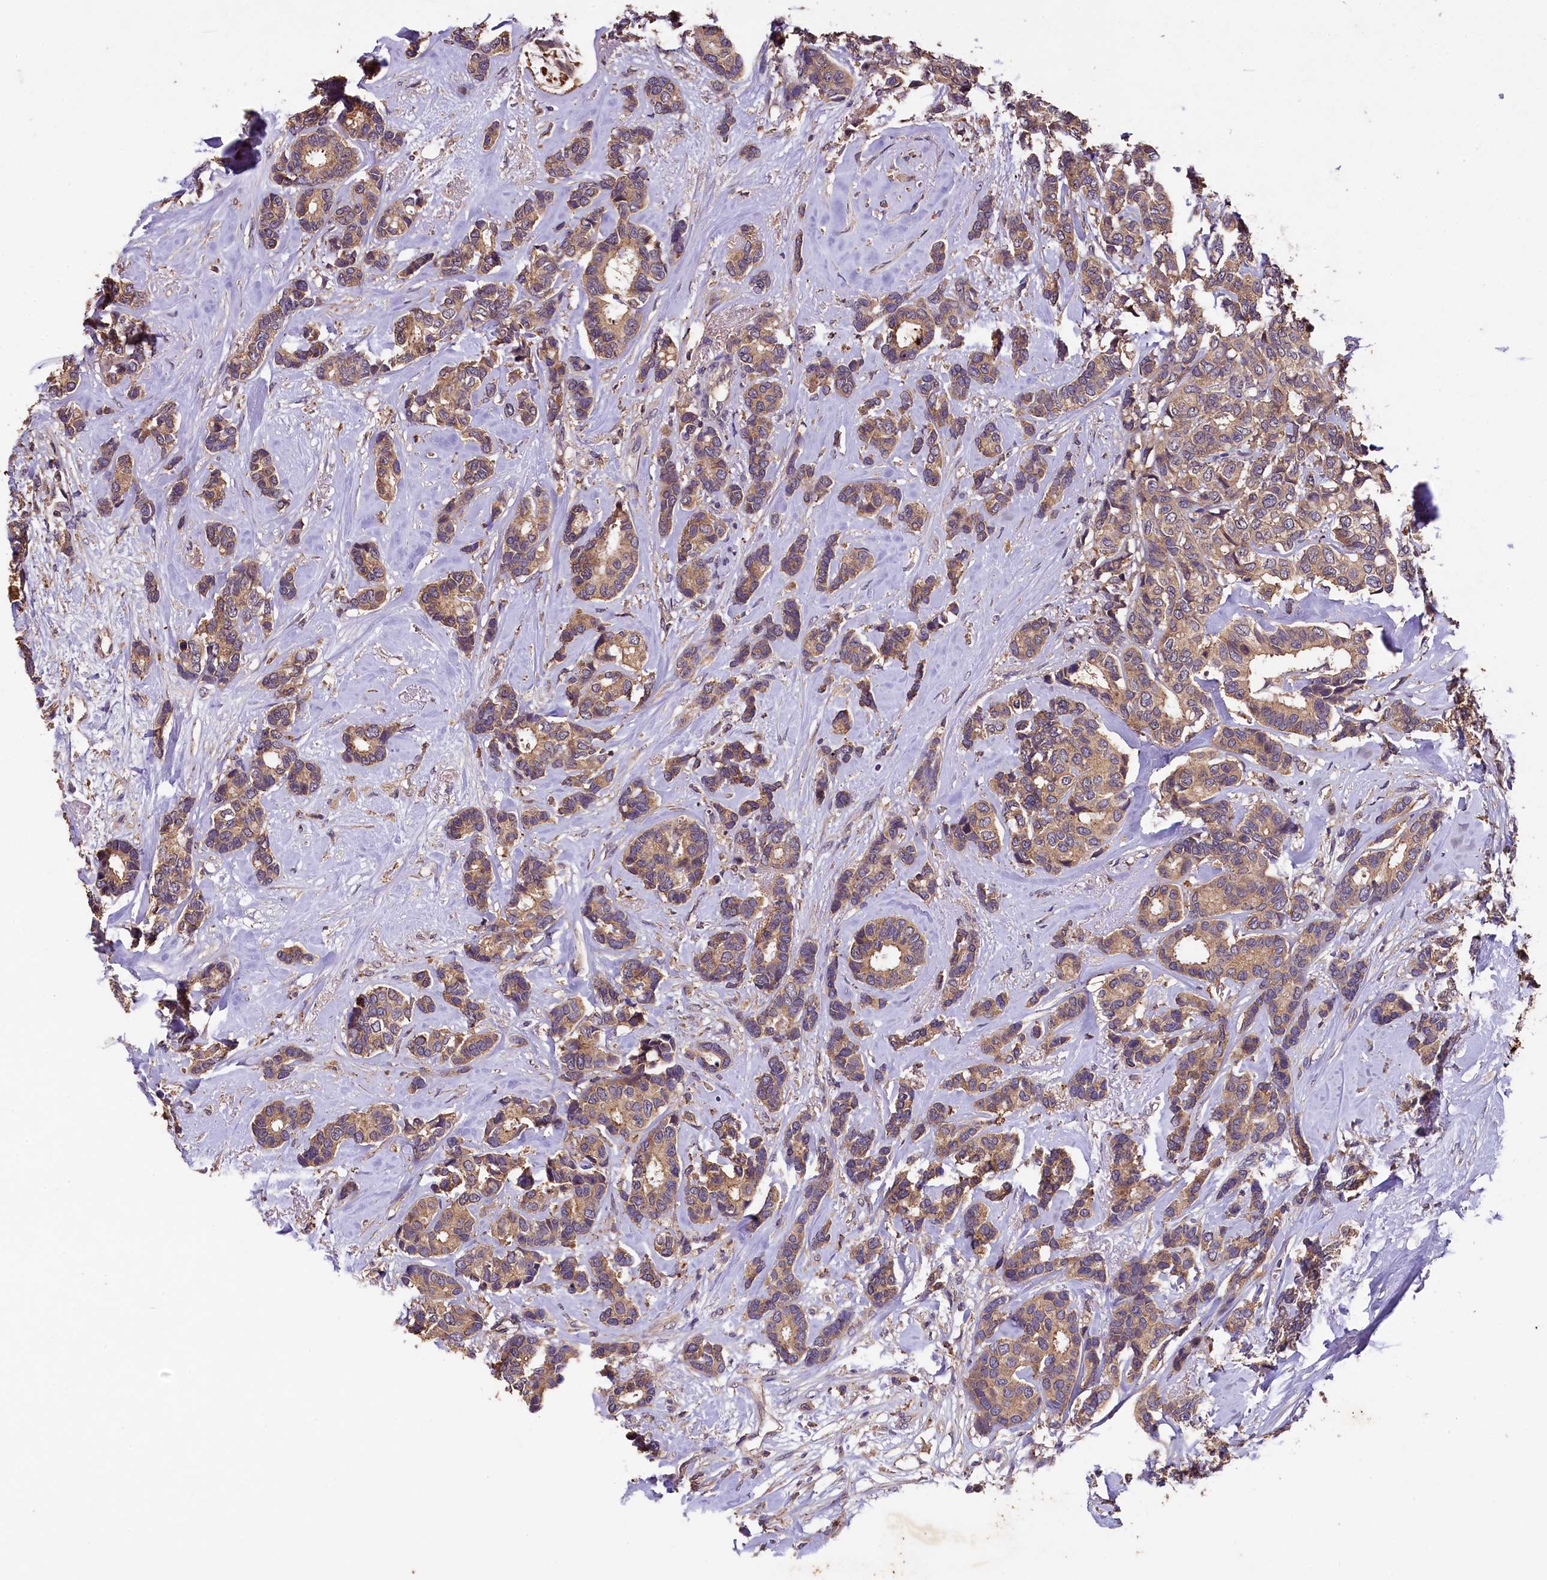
{"staining": {"intensity": "moderate", "quantity": ">75%", "location": "cytoplasmic/membranous"}, "tissue": "breast cancer", "cell_type": "Tumor cells", "image_type": "cancer", "snomed": [{"axis": "morphology", "description": "Duct carcinoma"}, {"axis": "topography", "description": "Breast"}], "caption": "This image reveals IHC staining of infiltrating ductal carcinoma (breast), with medium moderate cytoplasmic/membranous staining in about >75% of tumor cells.", "gene": "PLXNB1", "patient": {"sex": "female", "age": 87}}